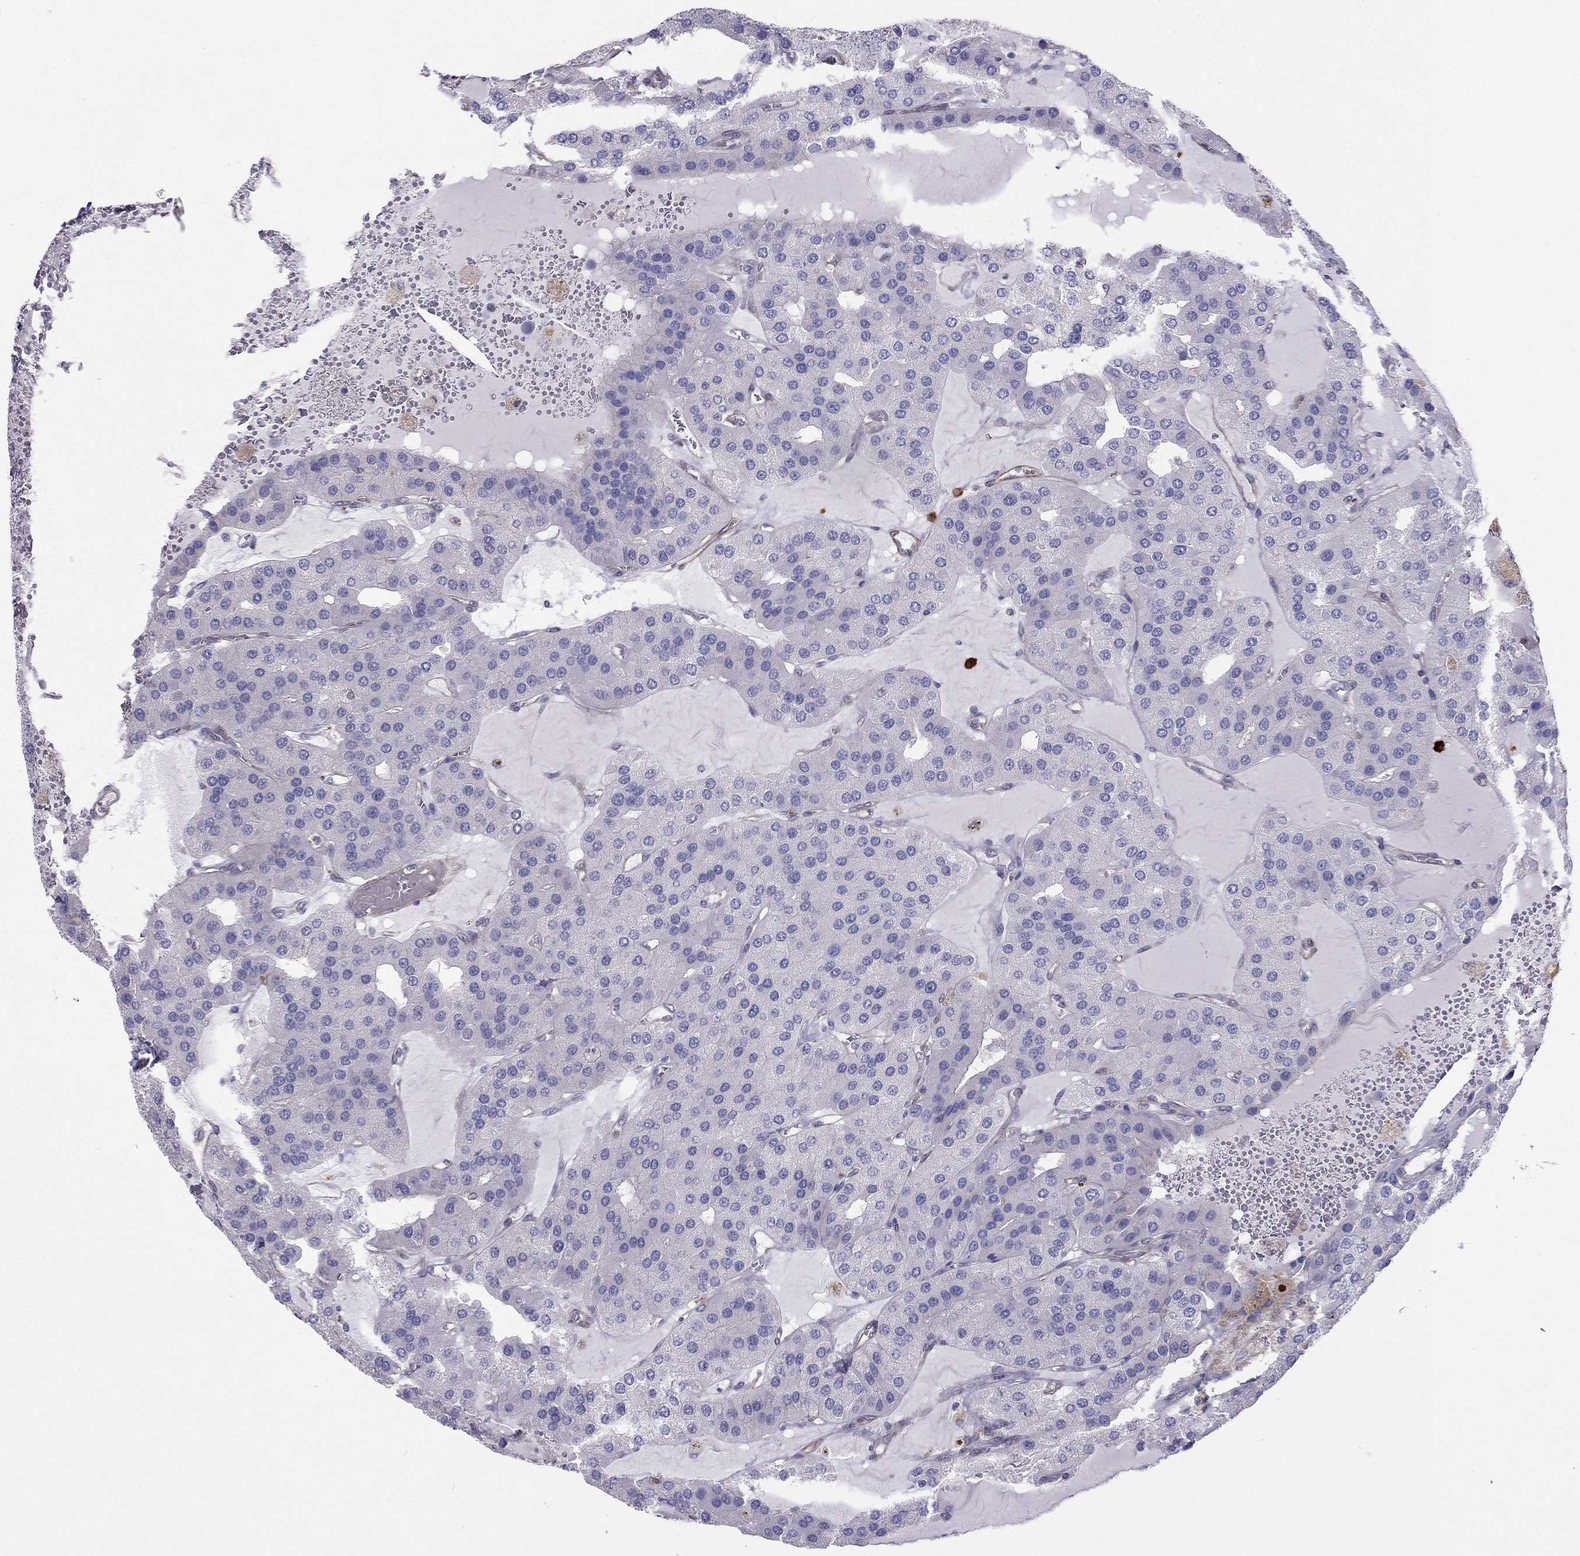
{"staining": {"intensity": "negative", "quantity": "none", "location": "none"}, "tissue": "parathyroid gland", "cell_type": "Glandular cells", "image_type": "normal", "snomed": [{"axis": "morphology", "description": "Normal tissue, NOS"}, {"axis": "morphology", "description": "Adenoma, NOS"}, {"axis": "topography", "description": "Parathyroid gland"}], "caption": "A micrograph of parathyroid gland stained for a protein demonstrates no brown staining in glandular cells. (Stains: DAB (3,3'-diaminobenzidine) immunohistochemistry with hematoxylin counter stain, Microscopy: brightfield microscopy at high magnification).", "gene": "ENOX1", "patient": {"sex": "female", "age": 86}}